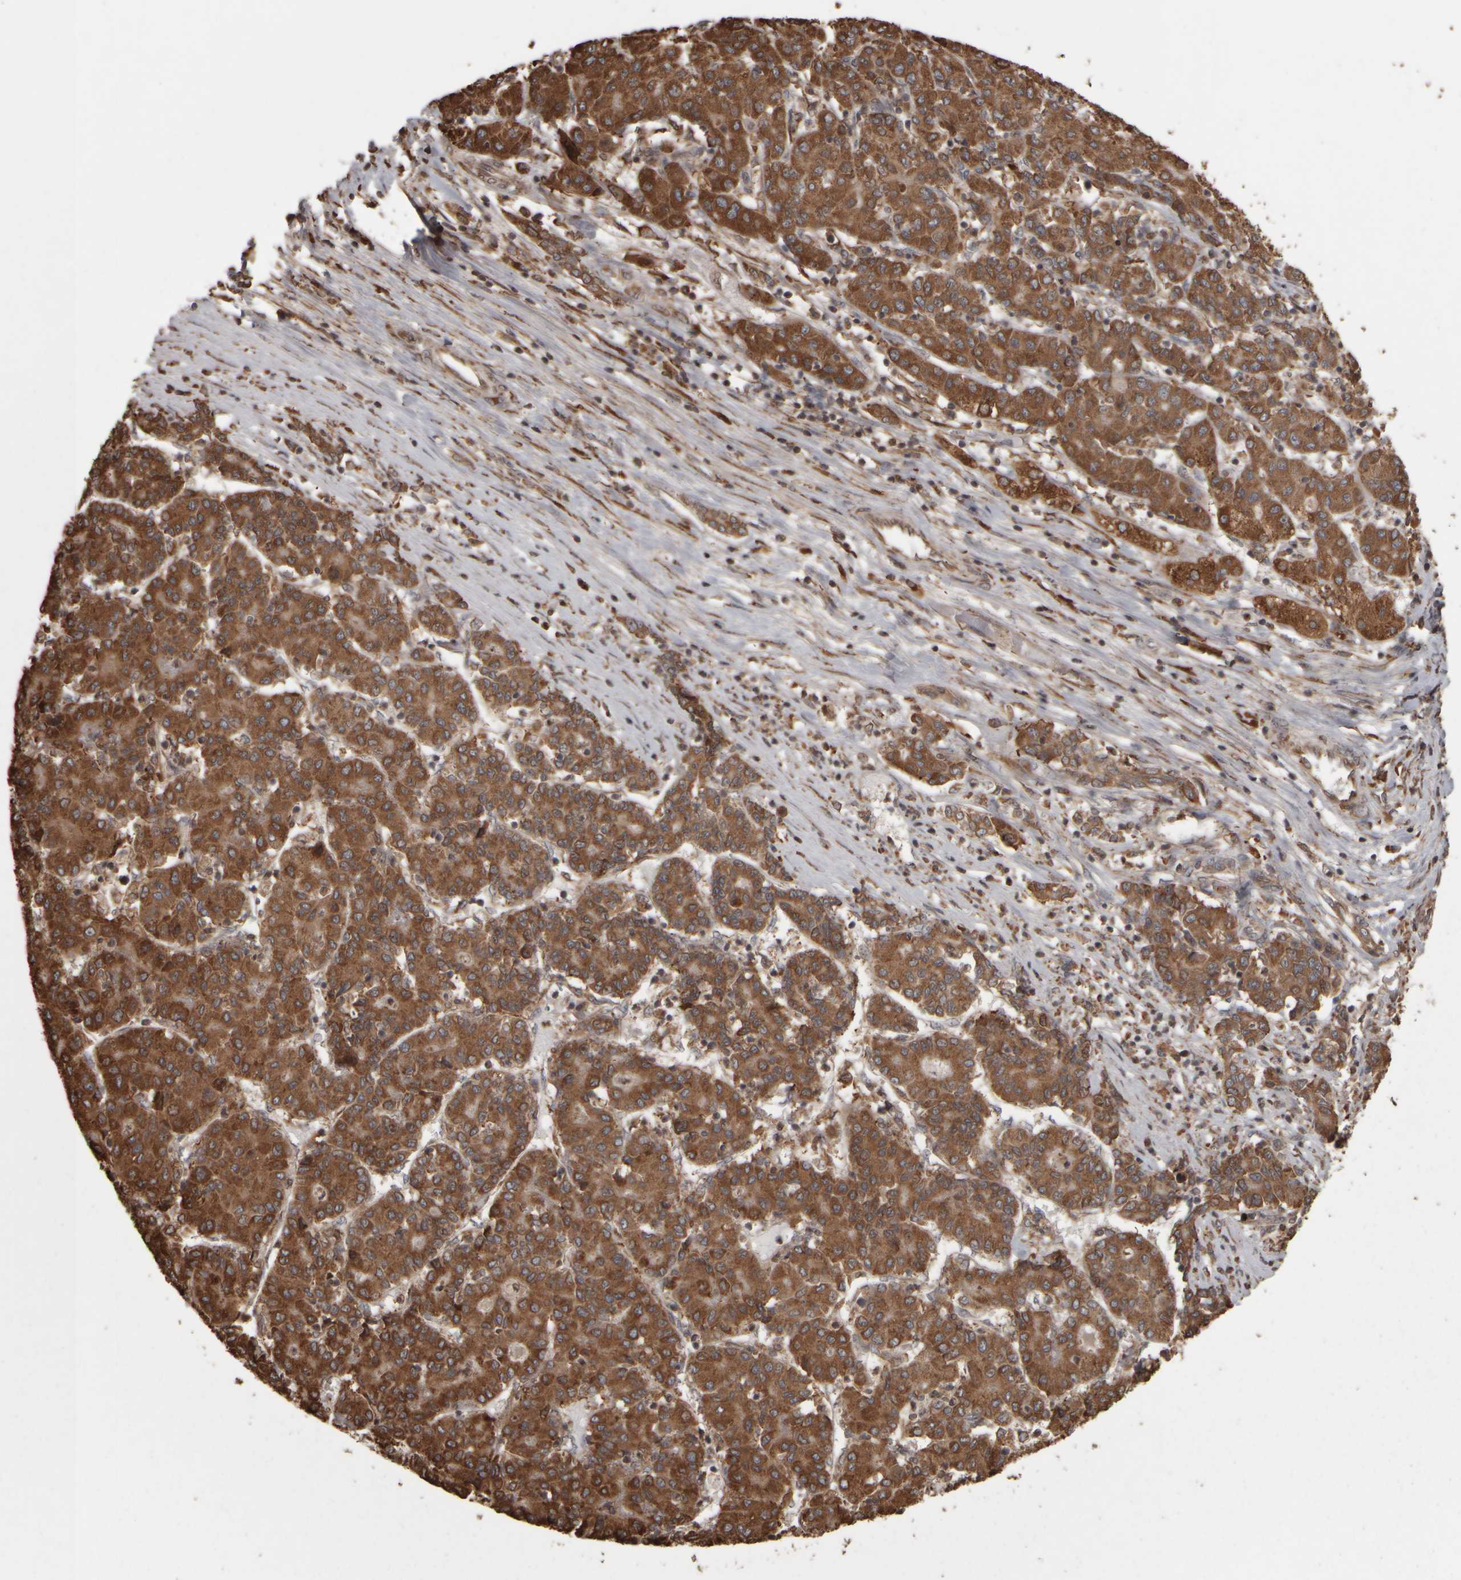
{"staining": {"intensity": "strong", "quantity": ">75%", "location": "cytoplasmic/membranous"}, "tissue": "liver cancer", "cell_type": "Tumor cells", "image_type": "cancer", "snomed": [{"axis": "morphology", "description": "Carcinoma, Hepatocellular, NOS"}, {"axis": "topography", "description": "Liver"}], "caption": "Immunohistochemical staining of hepatocellular carcinoma (liver) demonstrates high levels of strong cytoplasmic/membranous positivity in about >75% of tumor cells. Ihc stains the protein in brown and the nuclei are stained blue.", "gene": "AGBL3", "patient": {"sex": "male", "age": 65}}